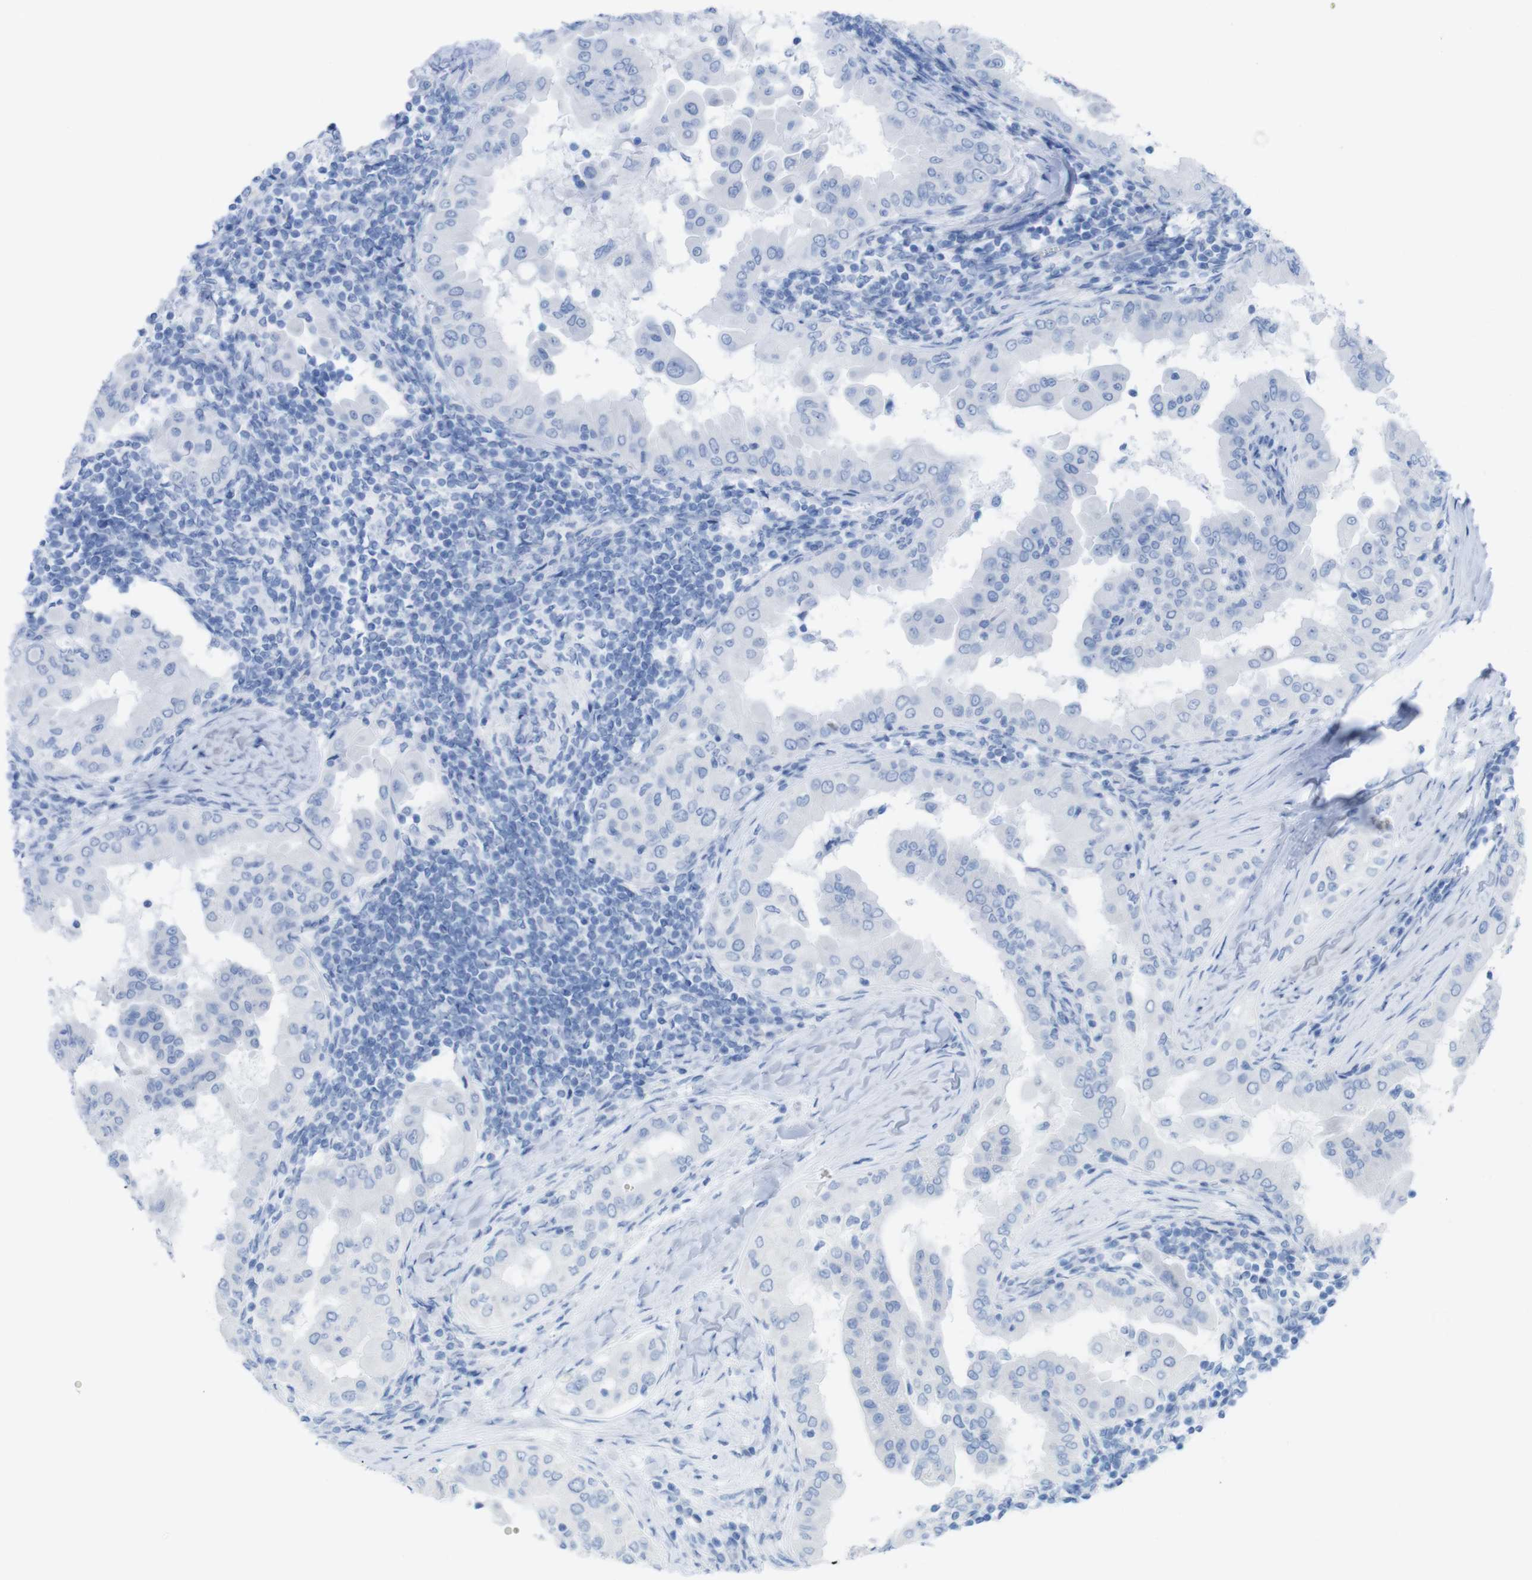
{"staining": {"intensity": "negative", "quantity": "none", "location": "none"}, "tissue": "thyroid cancer", "cell_type": "Tumor cells", "image_type": "cancer", "snomed": [{"axis": "morphology", "description": "Papillary adenocarcinoma, NOS"}, {"axis": "topography", "description": "Thyroid gland"}], "caption": "This is an immunohistochemistry image of human thyroid papillary adenocarcinoma. There is no expression in tumor cells.", "gene": "MYH7", "patient": {"sex": "male", "age": 33}}